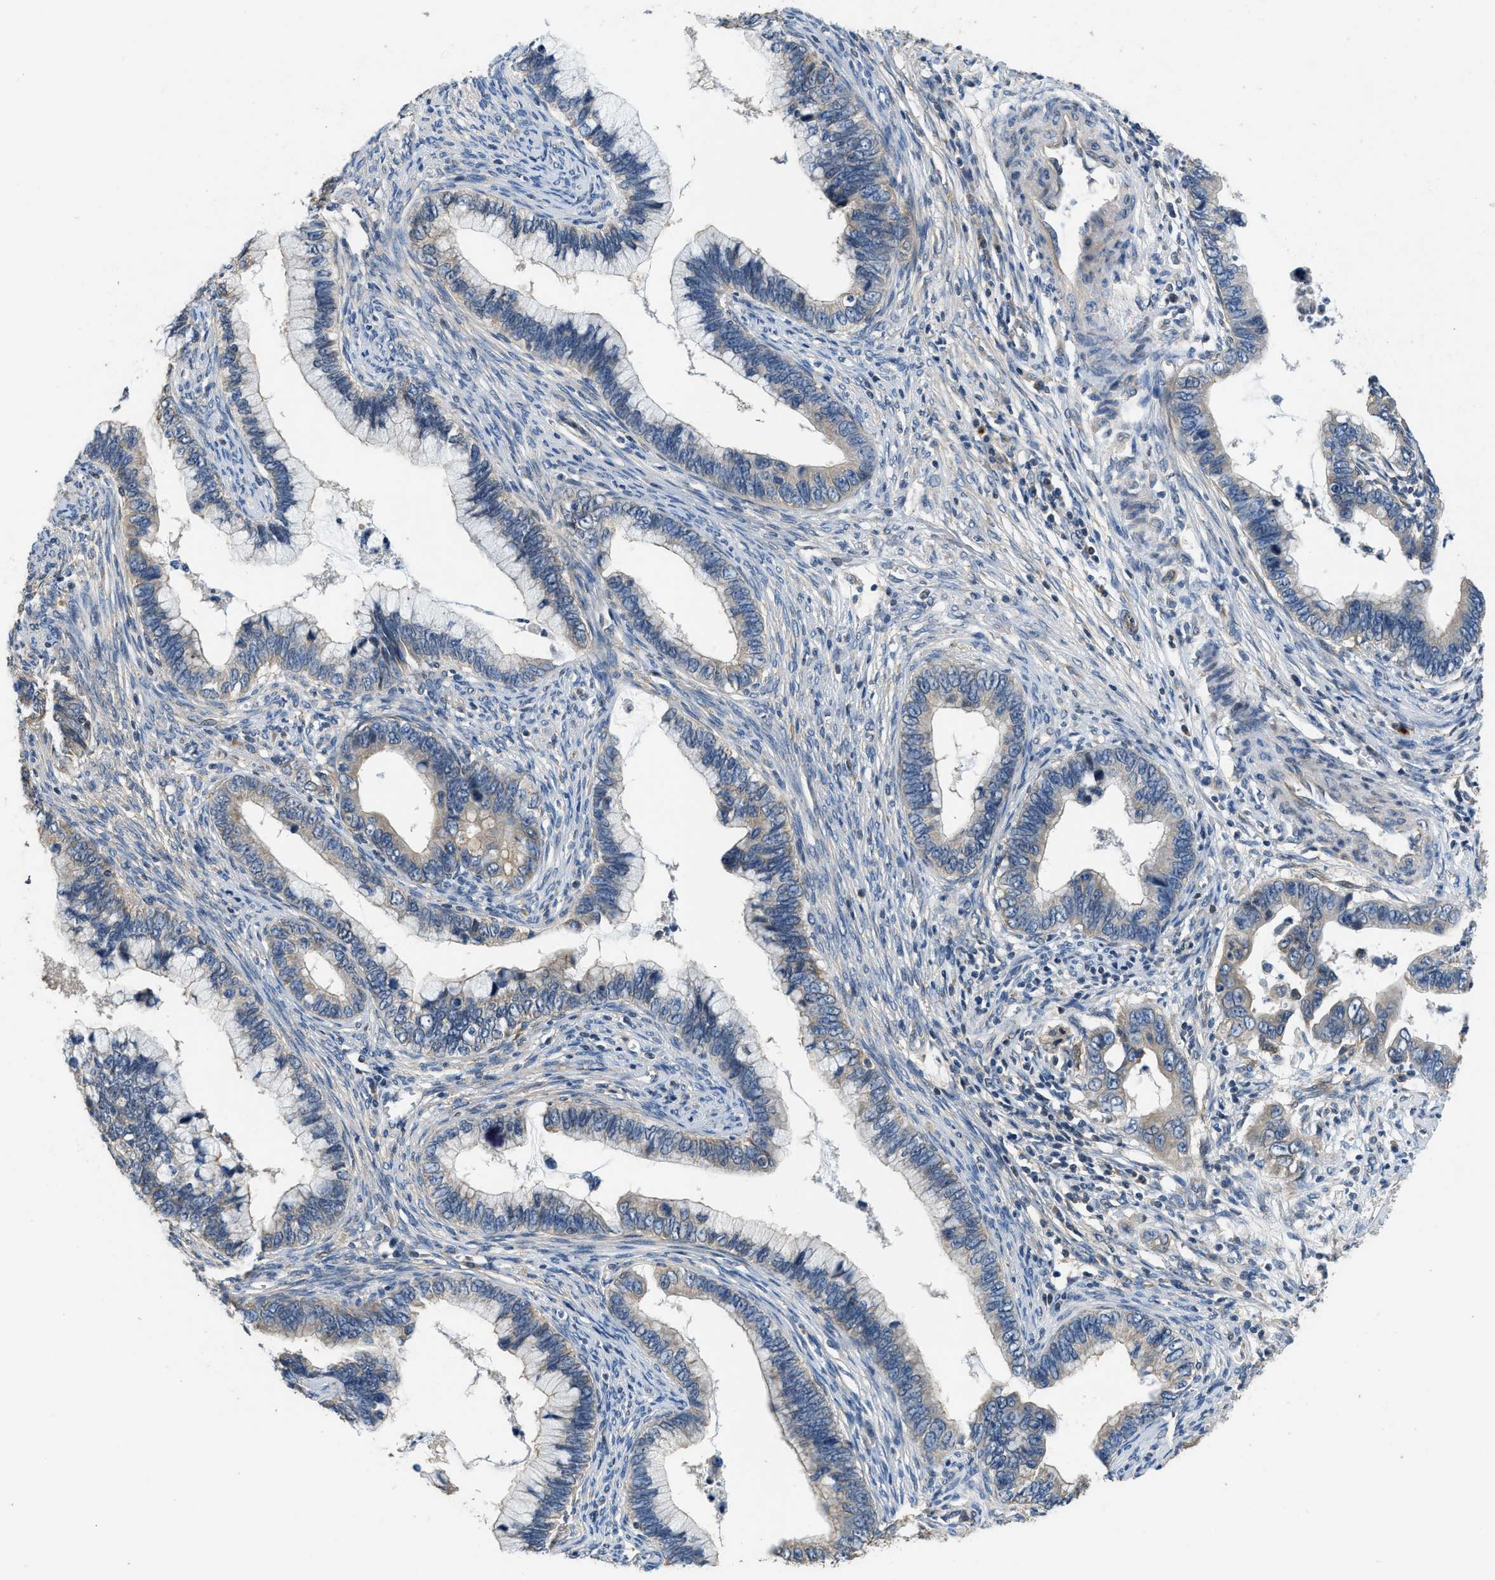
{"staining": {"intensity": "weak", "quantity": "25%-75%", "location": "cytoplasmic/membranous"}, "tissue": "cervical cancer", "cell_type": "Tumor cells", "image_type": "cancer", "snomed": [{"axis": "morphology", "description": "Adenocarcinoma, NOS"}, {"axis": "topography", "description": "Cervix"}], "caption": "Protein staining reveals weak cytoplasmic/membranous expression in approximately 25%-75% of tumor cells in cervical cancer (adenocarcinoma). The staining is performed using DAB (3,3'-diaminobenzidine) brown chromogen to label protein expression. The nuclei are counter-stained blue using hematoxylin.", "gene": "SSH2", "patient": {"sex": "female", "age": 44}}